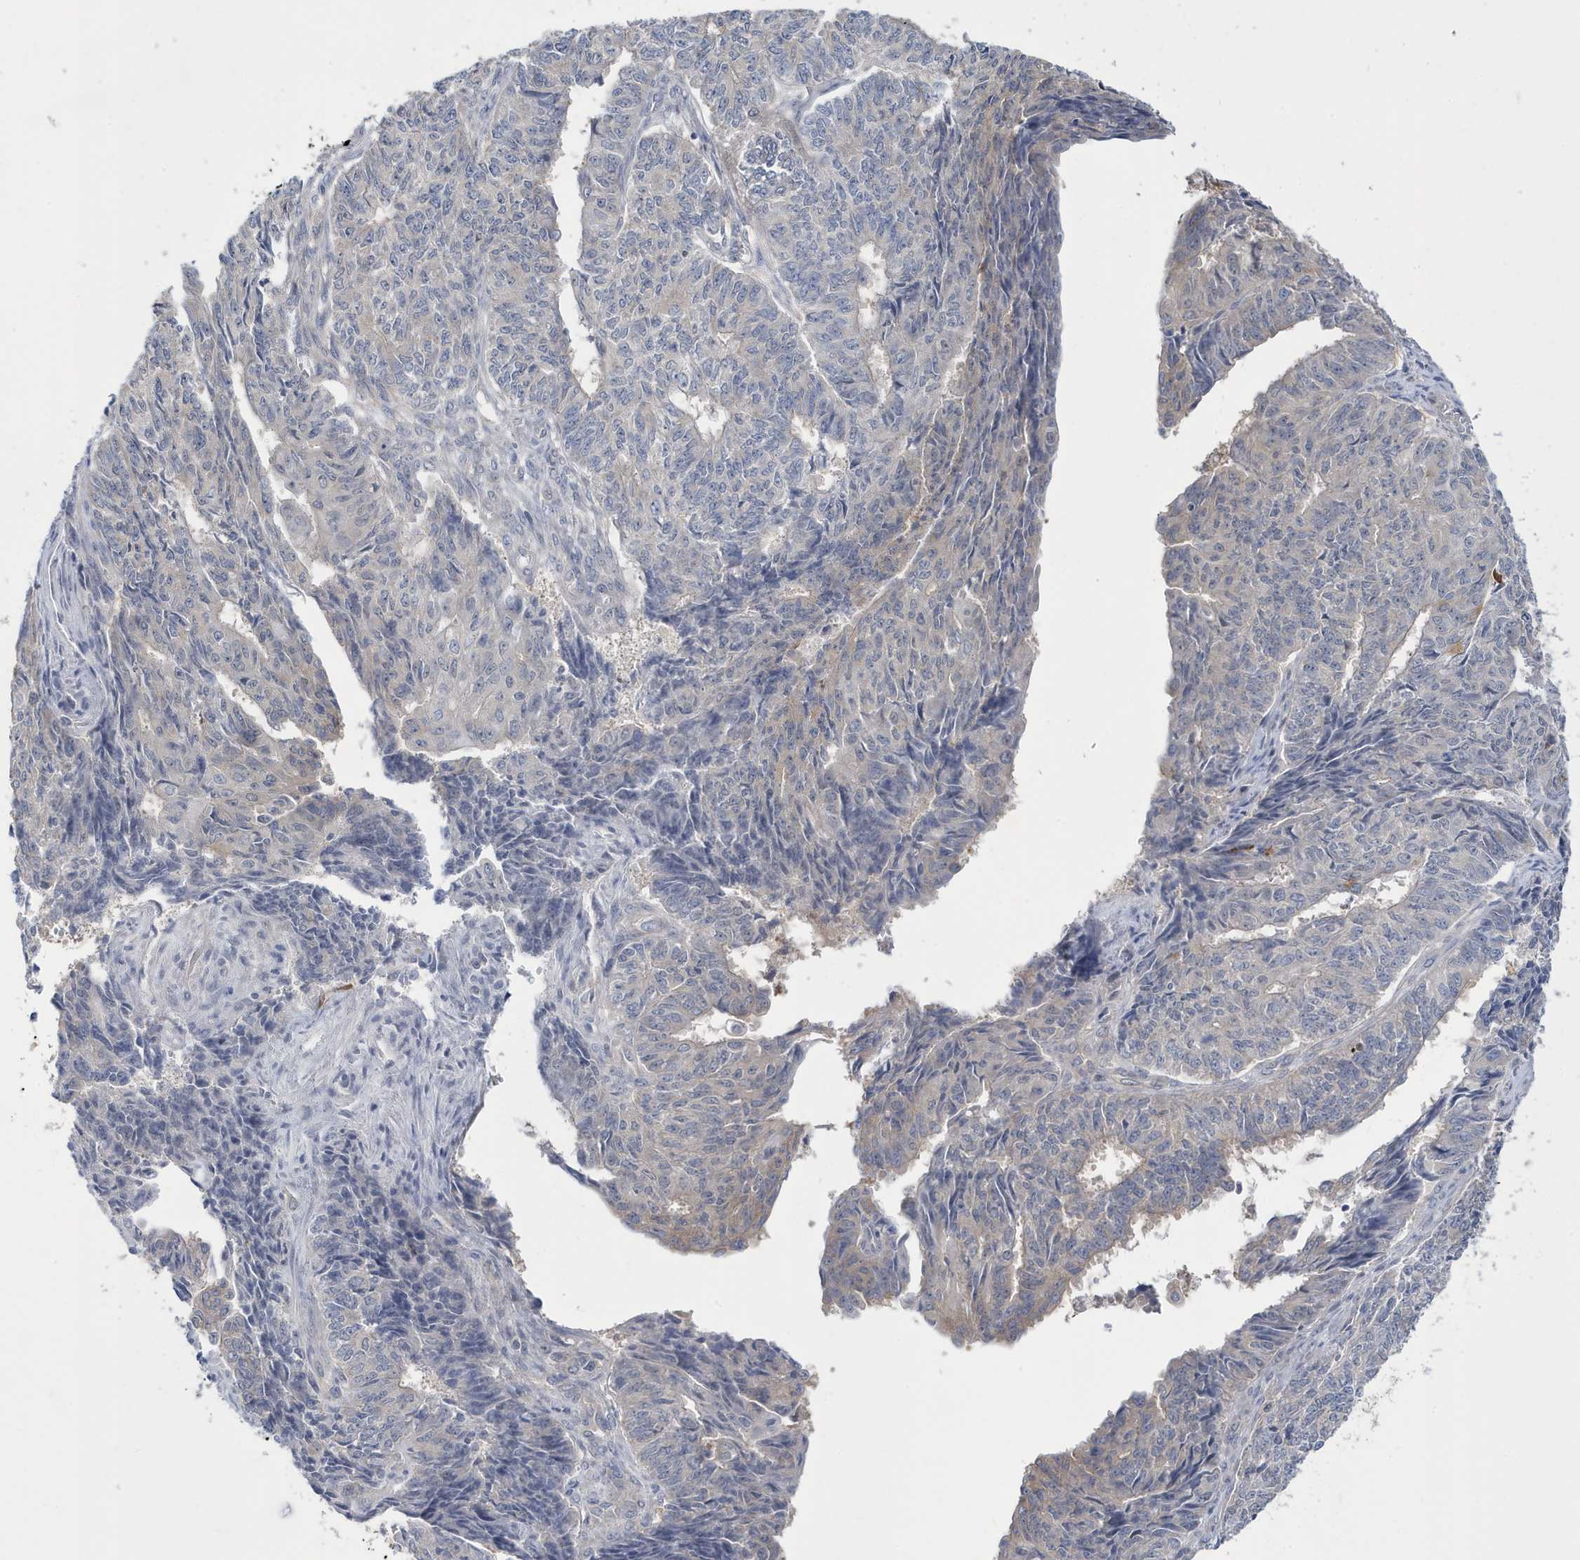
{"staining": {"intensity": "negative", "quantity": "none", "location": "none"}, "tissue": "endometrial cancer", "cell_type": "Tumor cells", "image_type": "cancer", "snomed": [{"axis": "morphology", "description": "Adenocarcinoma, NOS"}, {"axis": "topography", "description": "Endometrium"}], "caption": "A histopathology image of endometrial cancer (adenocarcinoma) stained for a protein reveals no brown staining in tumor cells.", "gene": "ZNF654", "patient": {"sex": "female", "age": 32}}